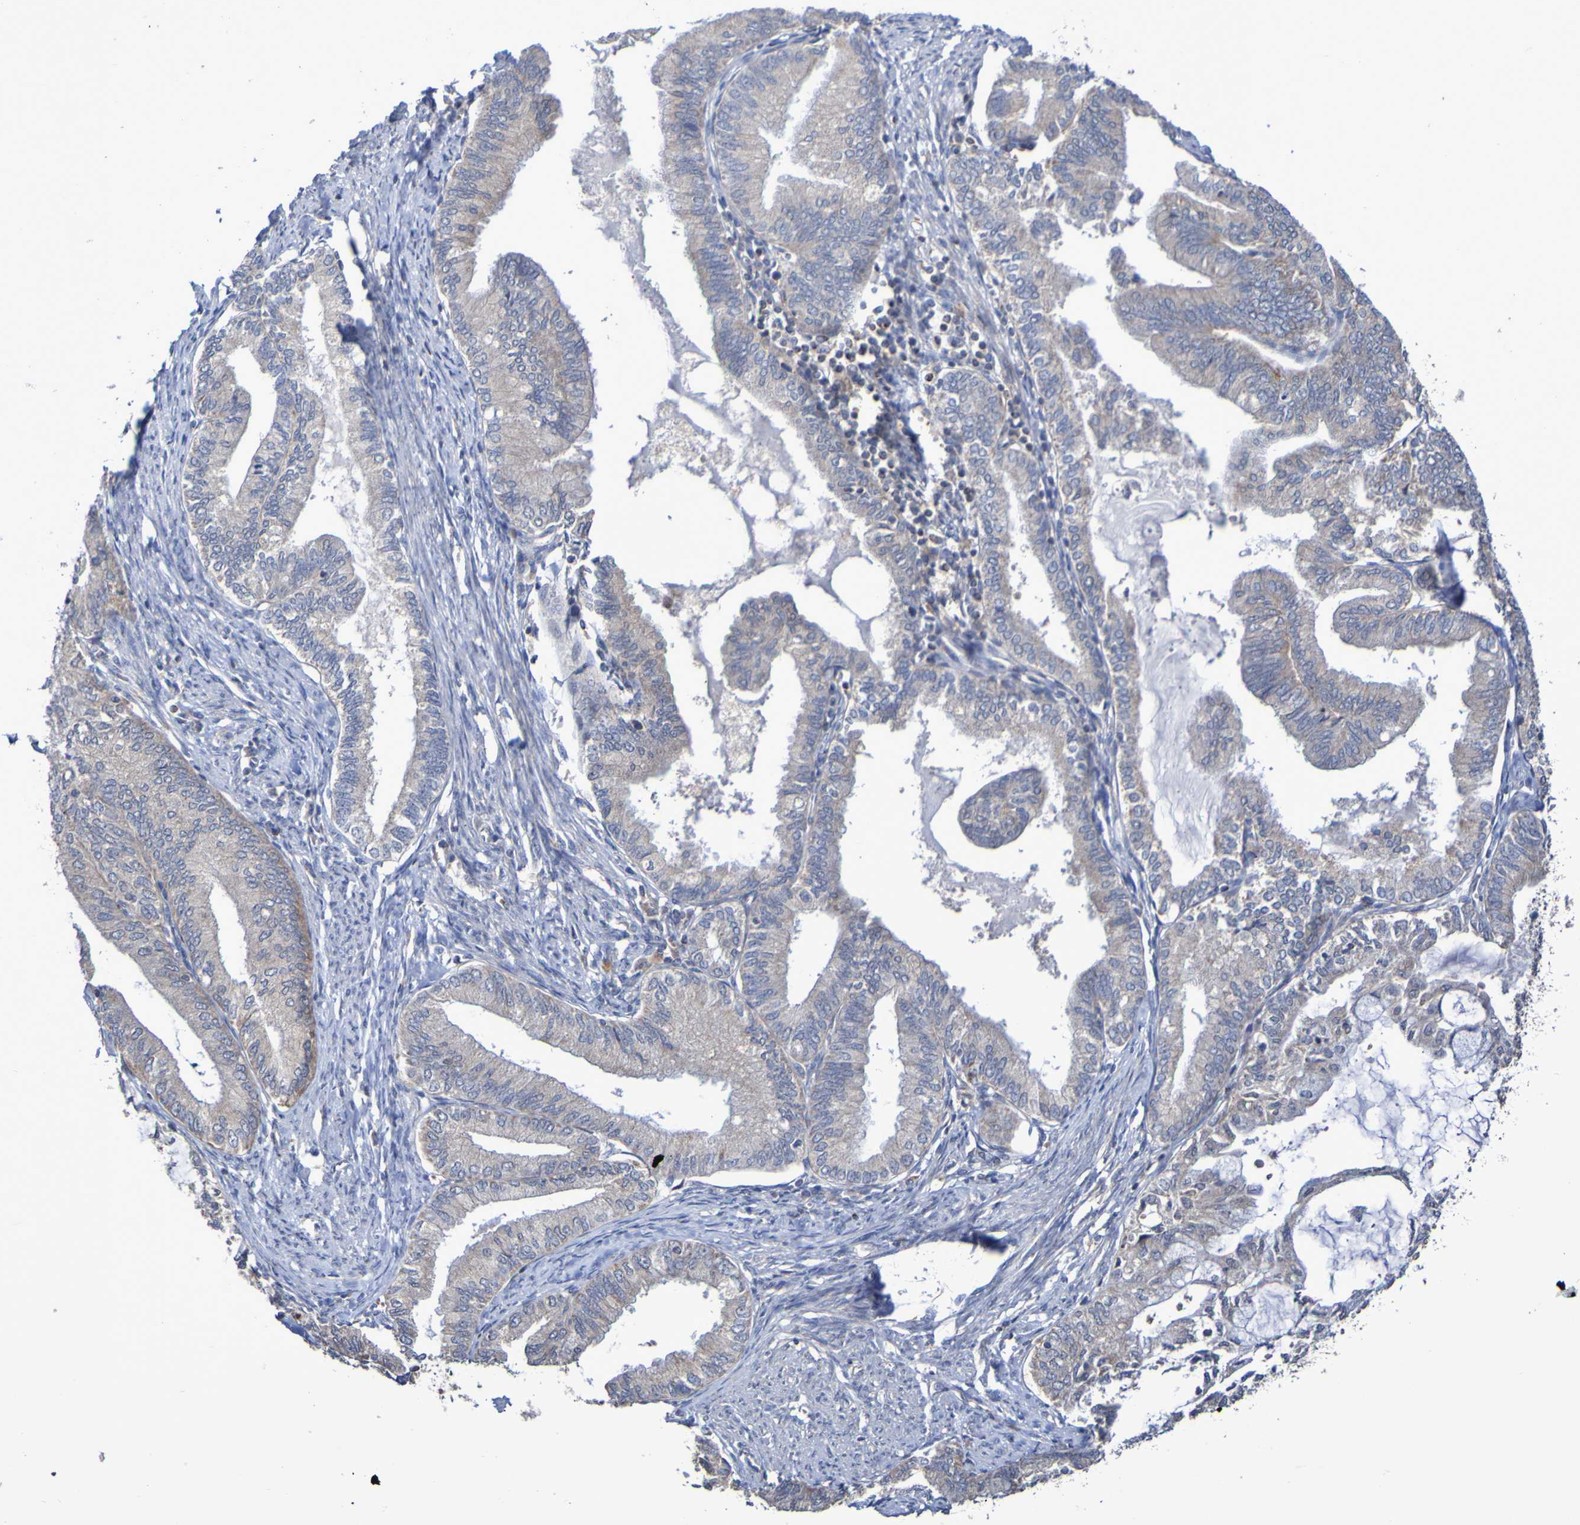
{"staining": {"intensity": "negative", "quantity": "none", "location": "none"}, "tissue": "endometrial cancer", "cell_type": "Tumor cells", "image_type": "cancer", "snomed": [{"axis": "morphology", "description": "Adenocarcinoma, NOS"}, {"axis": "topography", "description": "Endometrium"}], "caption": "DAB immunohistochemical staining of adenocarcinoma (endometrial) demonstrates no significant expression in tumor cells.", "gene": "C3orf18", "patient": {"sex": "female", "age": 86}}